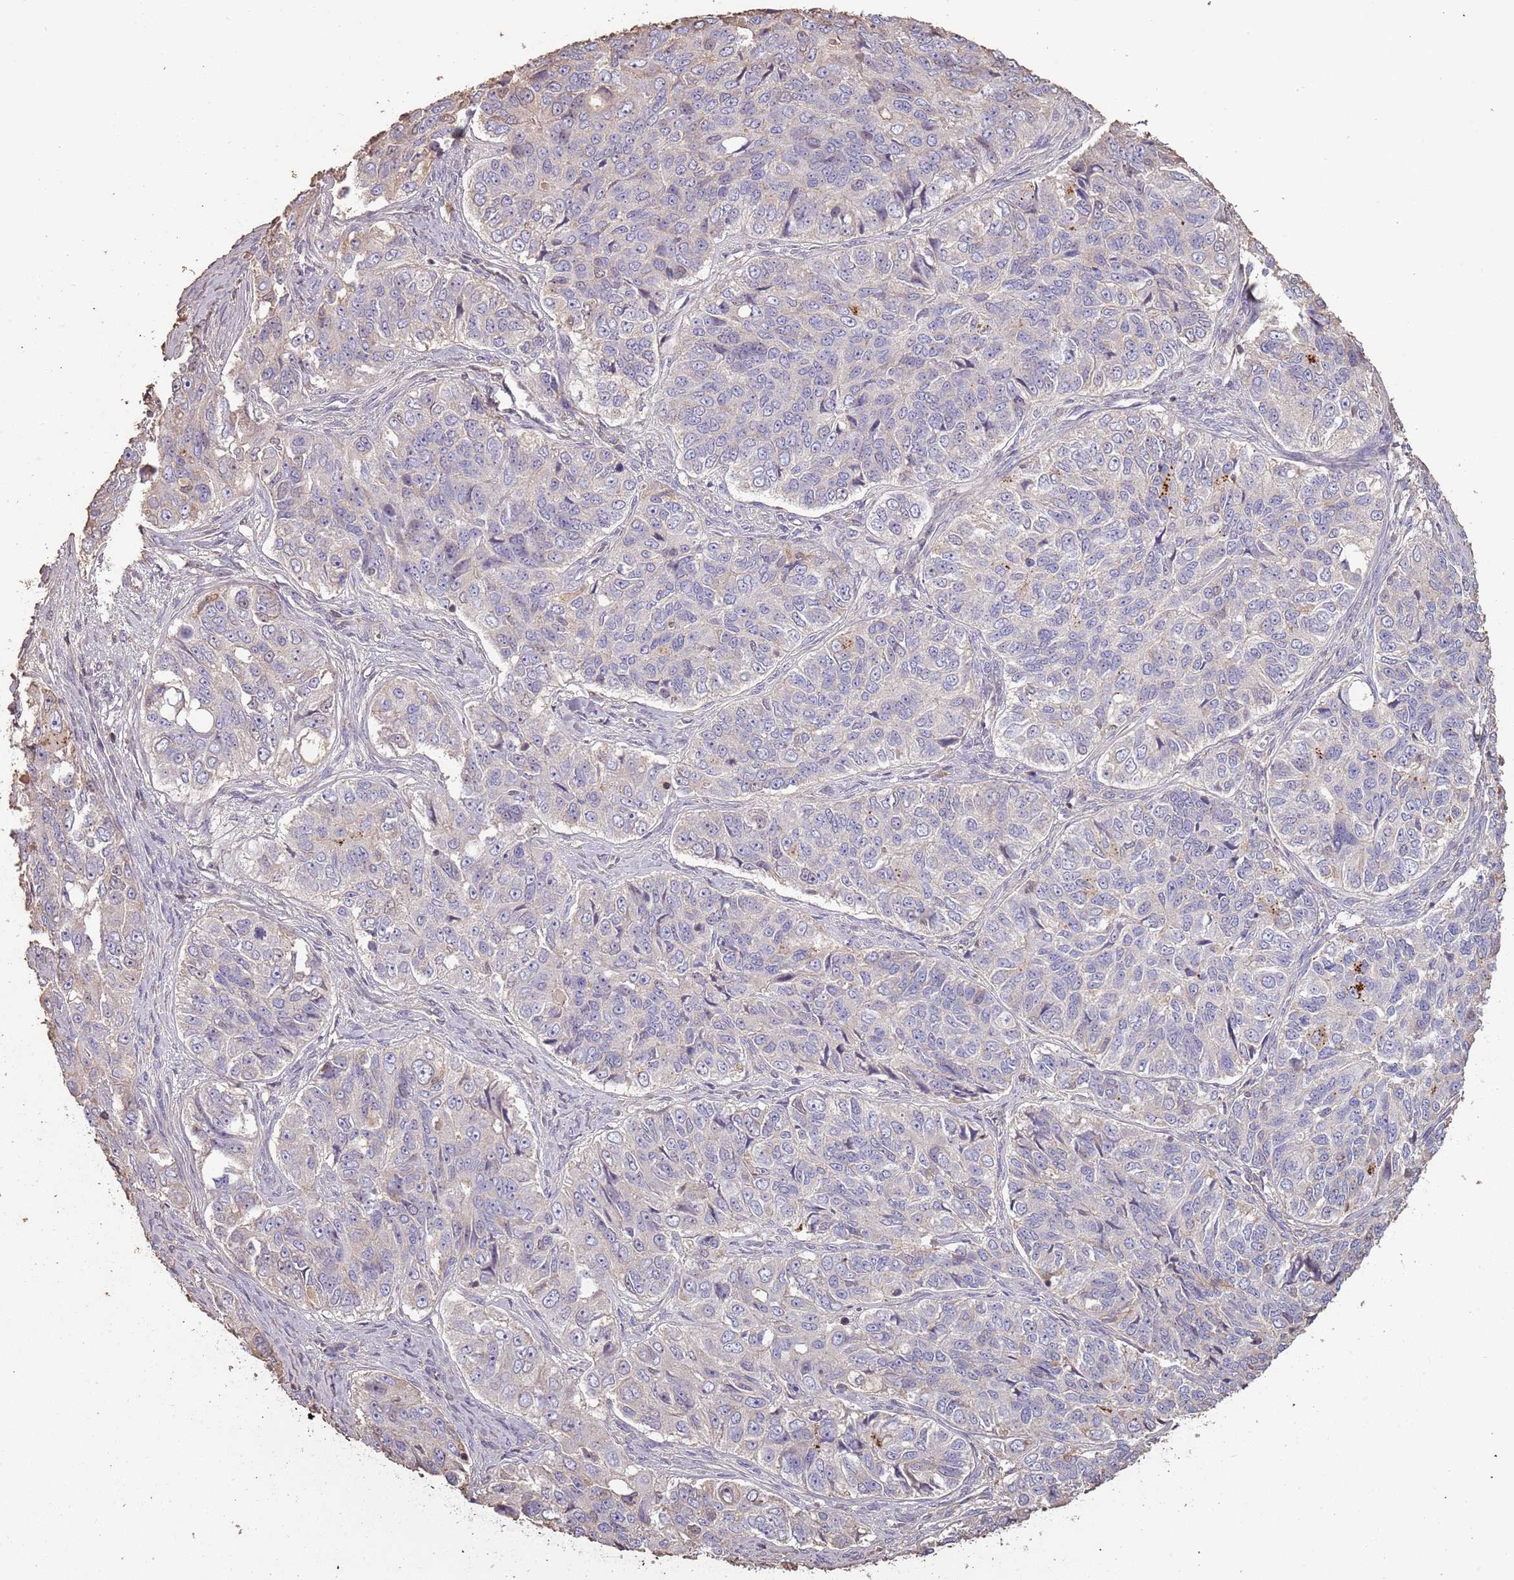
{"staining": {"intensity": "moderate", "quantity": "<25%", "location": "cytoplasmic/membranous"}, "tissue": "ovarian cancer", "cell_type": "Tumor cells", "image_type": "cancer", "snomed": [{"axis": "morphology", "description": "Carcinoma, endometroid"}, {"axis": "topography", "description": "Ovary"}], "caption": "DAB (3,3'-diaminobenzidine) immunohistochemical staining of ovarian cancer (endometroid carcinoma) displays moderate cytoplasmic/membranous protein staining in approximately <25% of tumor cells.", "gene": "FECH", "patient": {"sex": "female", "age": 51}}